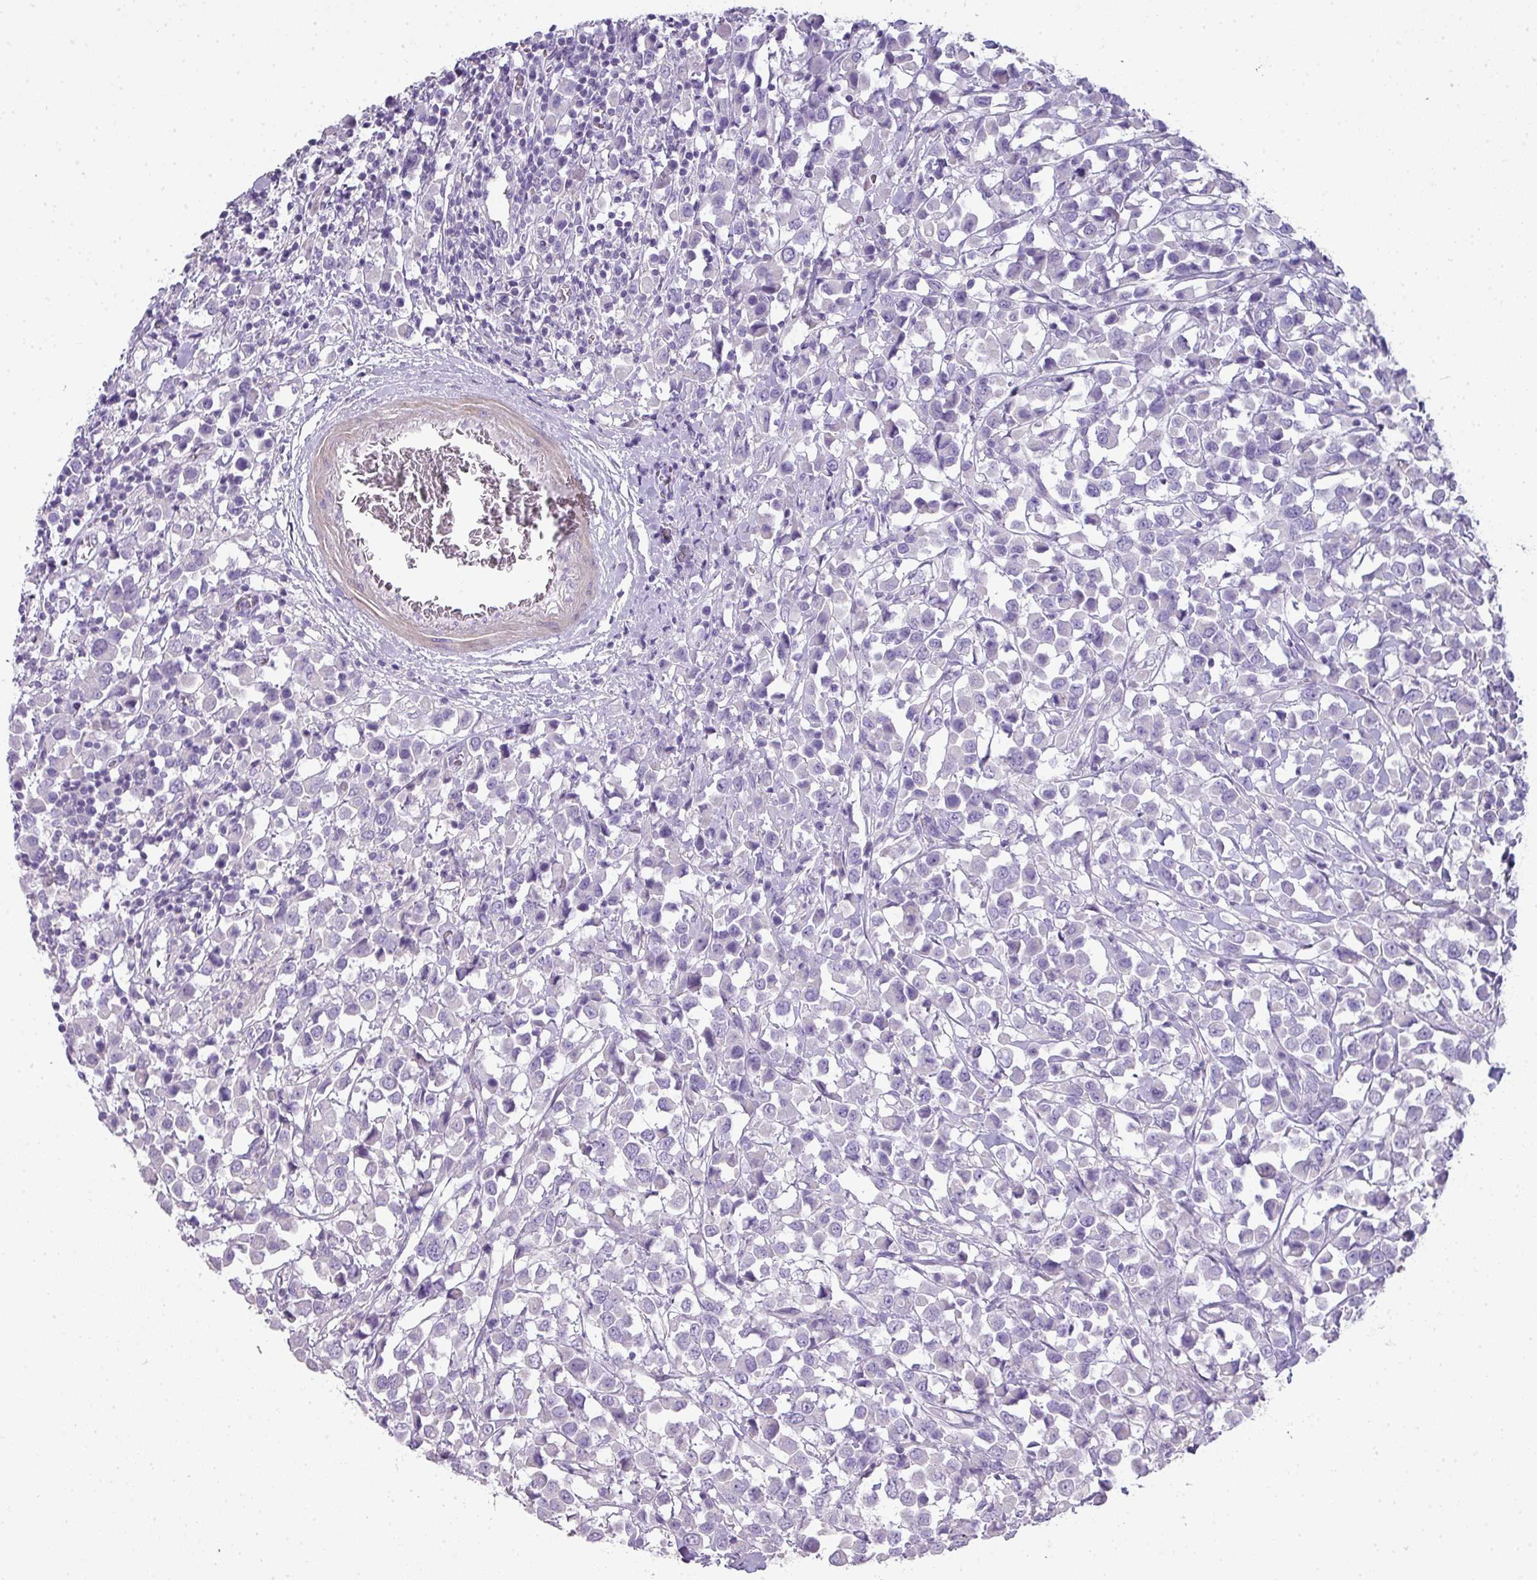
{"staining": {"intensity": "negative", "quantity": "none", "location": "none"}, "tissue": "breast cancer", "cell_type": "Tumor cells", "image_type": "cancer", "snomed": [{"axis": "morphology", "description": "Duct carcinoma"}, {"axis": "topography", "description": "Breast"}], "caption": "The micrograph displays no staining of tumor cells in breast cancer.", "gene": "GLI4", "patient": {"sex": "female", "age": 61}}